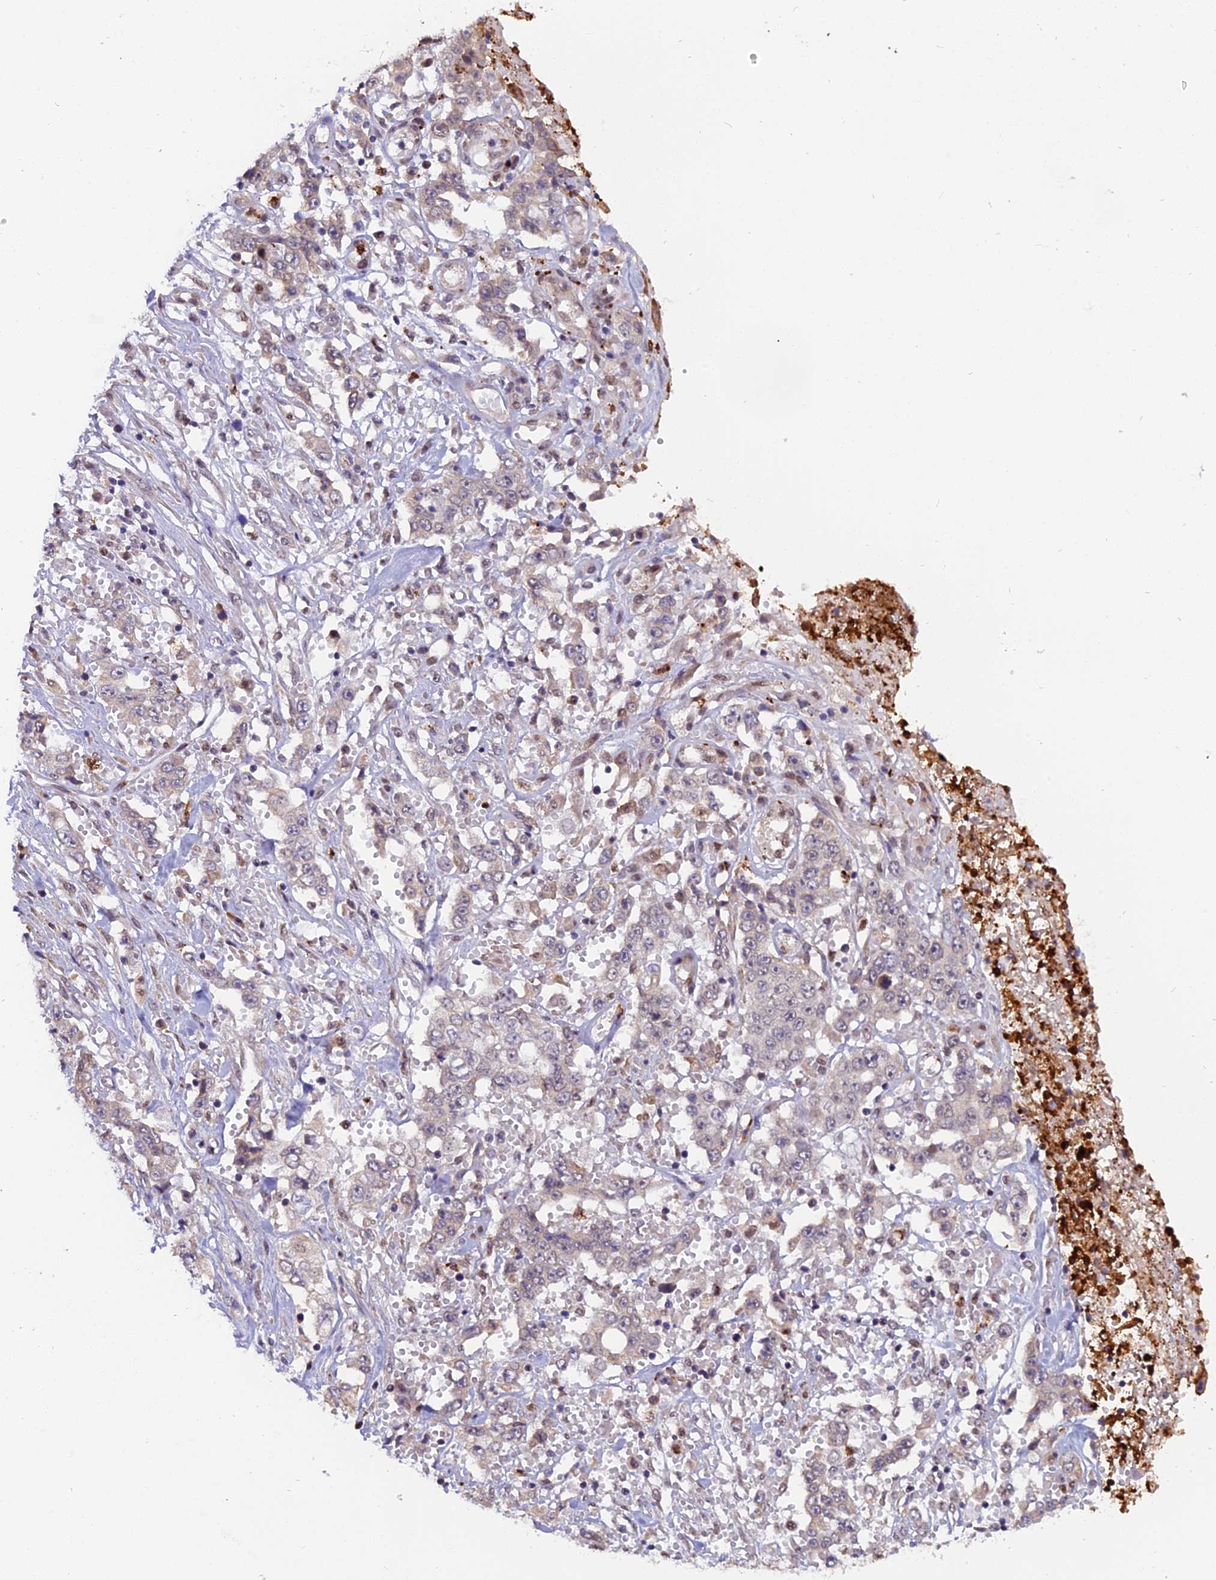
{"staining": {"intensity": "negative", "quantity": "none", "location": "none"}, "tissue": "stomach cancer", "cell_type": "Tumor cells", "image_type": "cancer", "snomed": [{"axis": "morphology", "description": "Adenocarcinoma, NOS"}, {"axis": "topography", "description": "Stomach, upper"}], "caption": "This is an immunohistochemistry (IHC) image of stomach adenocarcinoma. There is no expression in tumor cells.", "gene": "FAM118B", "patient": {"sex": "male", "age": 62}}